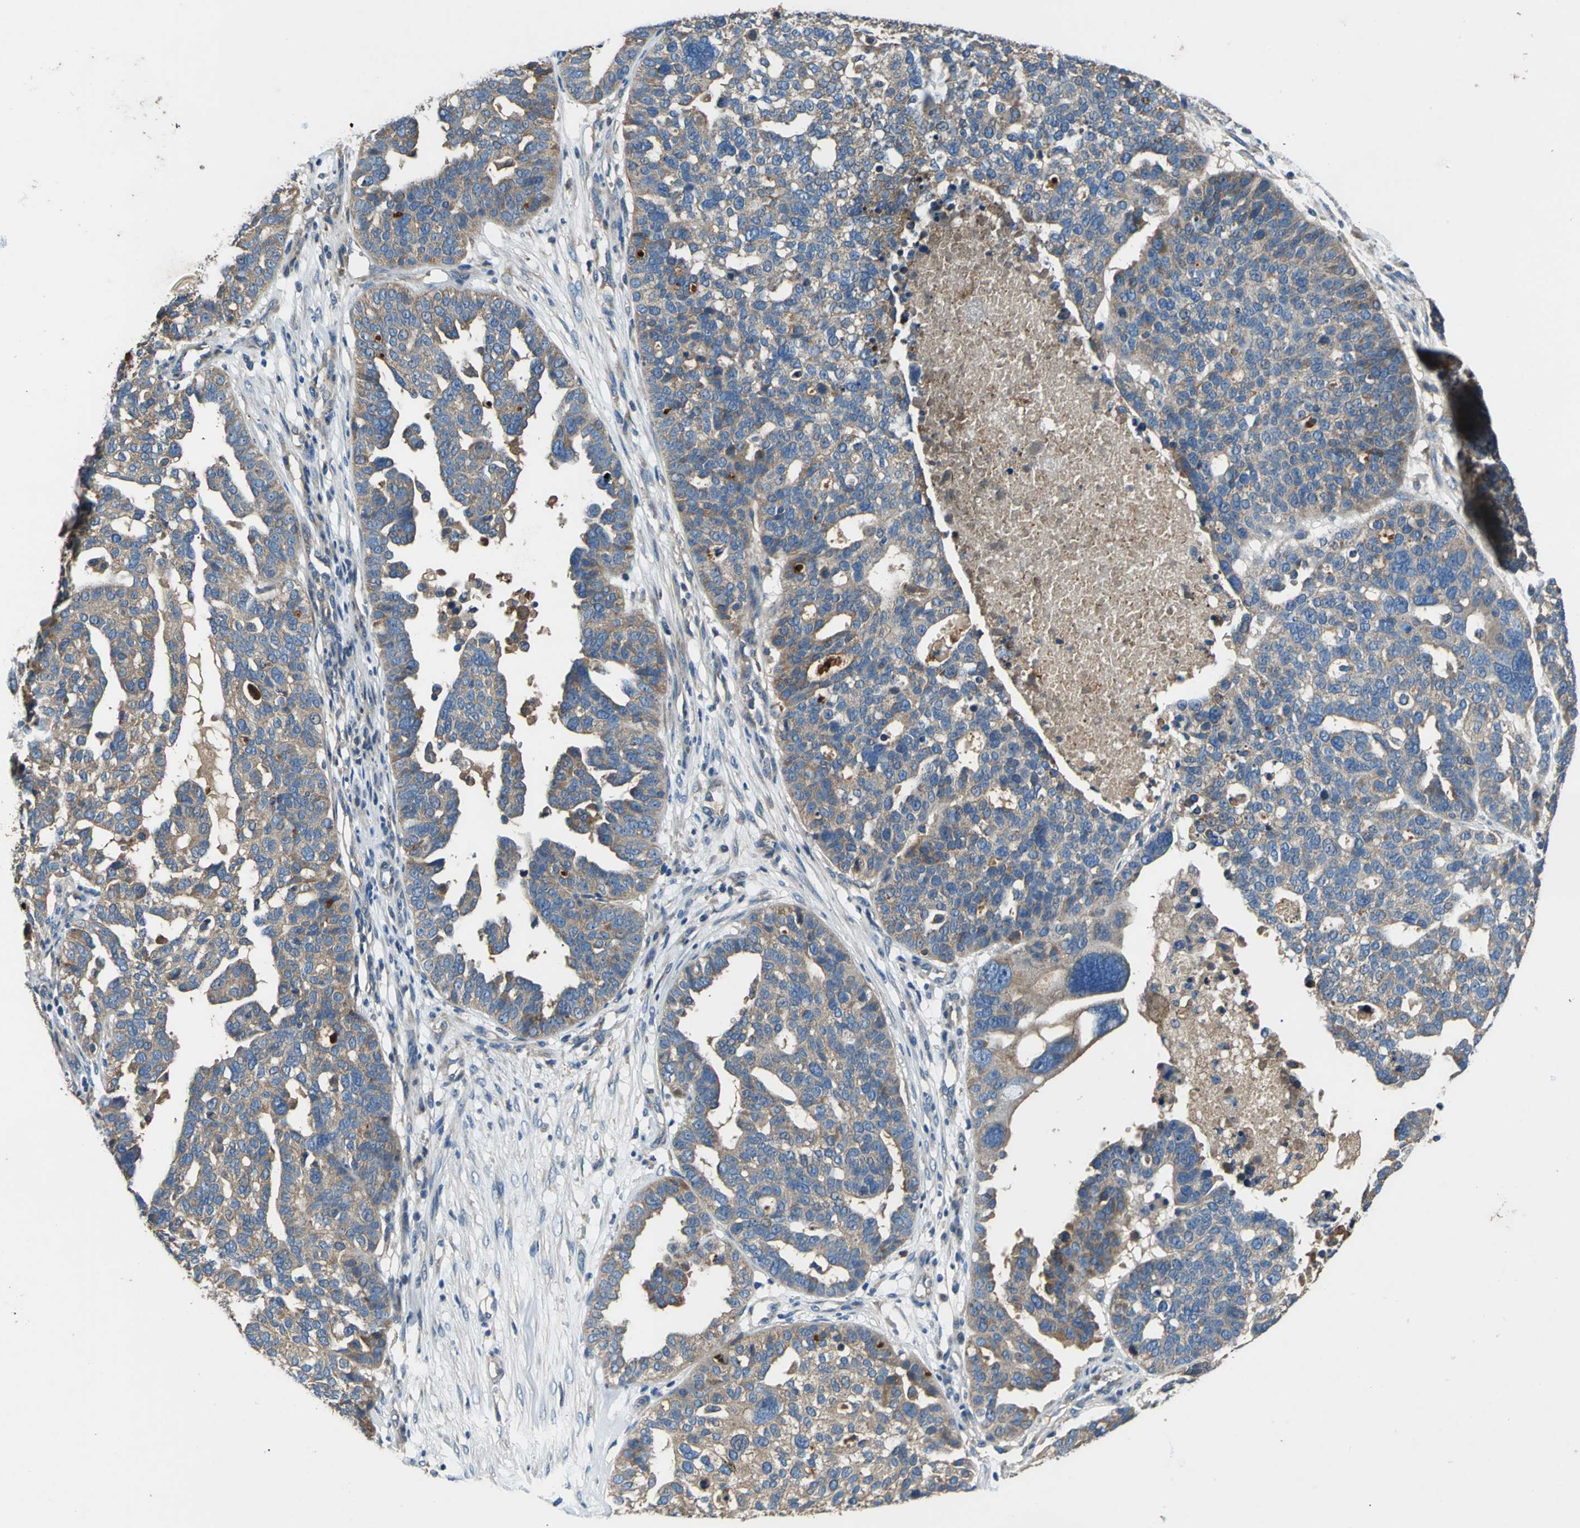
{"staining": {"intensity": "moderate", "quantity": ">75%", "location": "cytoplasmic/membranous"}, "tissue": "ovarian cancer", "cell_type": "Tumor cells", "image_type": "cancer", "snomed": [{"axis": "morphology", "description": "Cystadenocarcinoma, serous, NOS"}, {"axis": "topography", "description": "Ovary"}], "caption": "High-magnification brightfield microscopy of ovarian serous cystadenocarcinoma stained with DAB (brown) and counterstained with hematoxylin (blue). tumor cells exhibit moderate cytoplasmic/membranous positivity is seen in about>75% of cells.", "gene": "HEPH", "patient": {"sex": "female", "age": 59}}